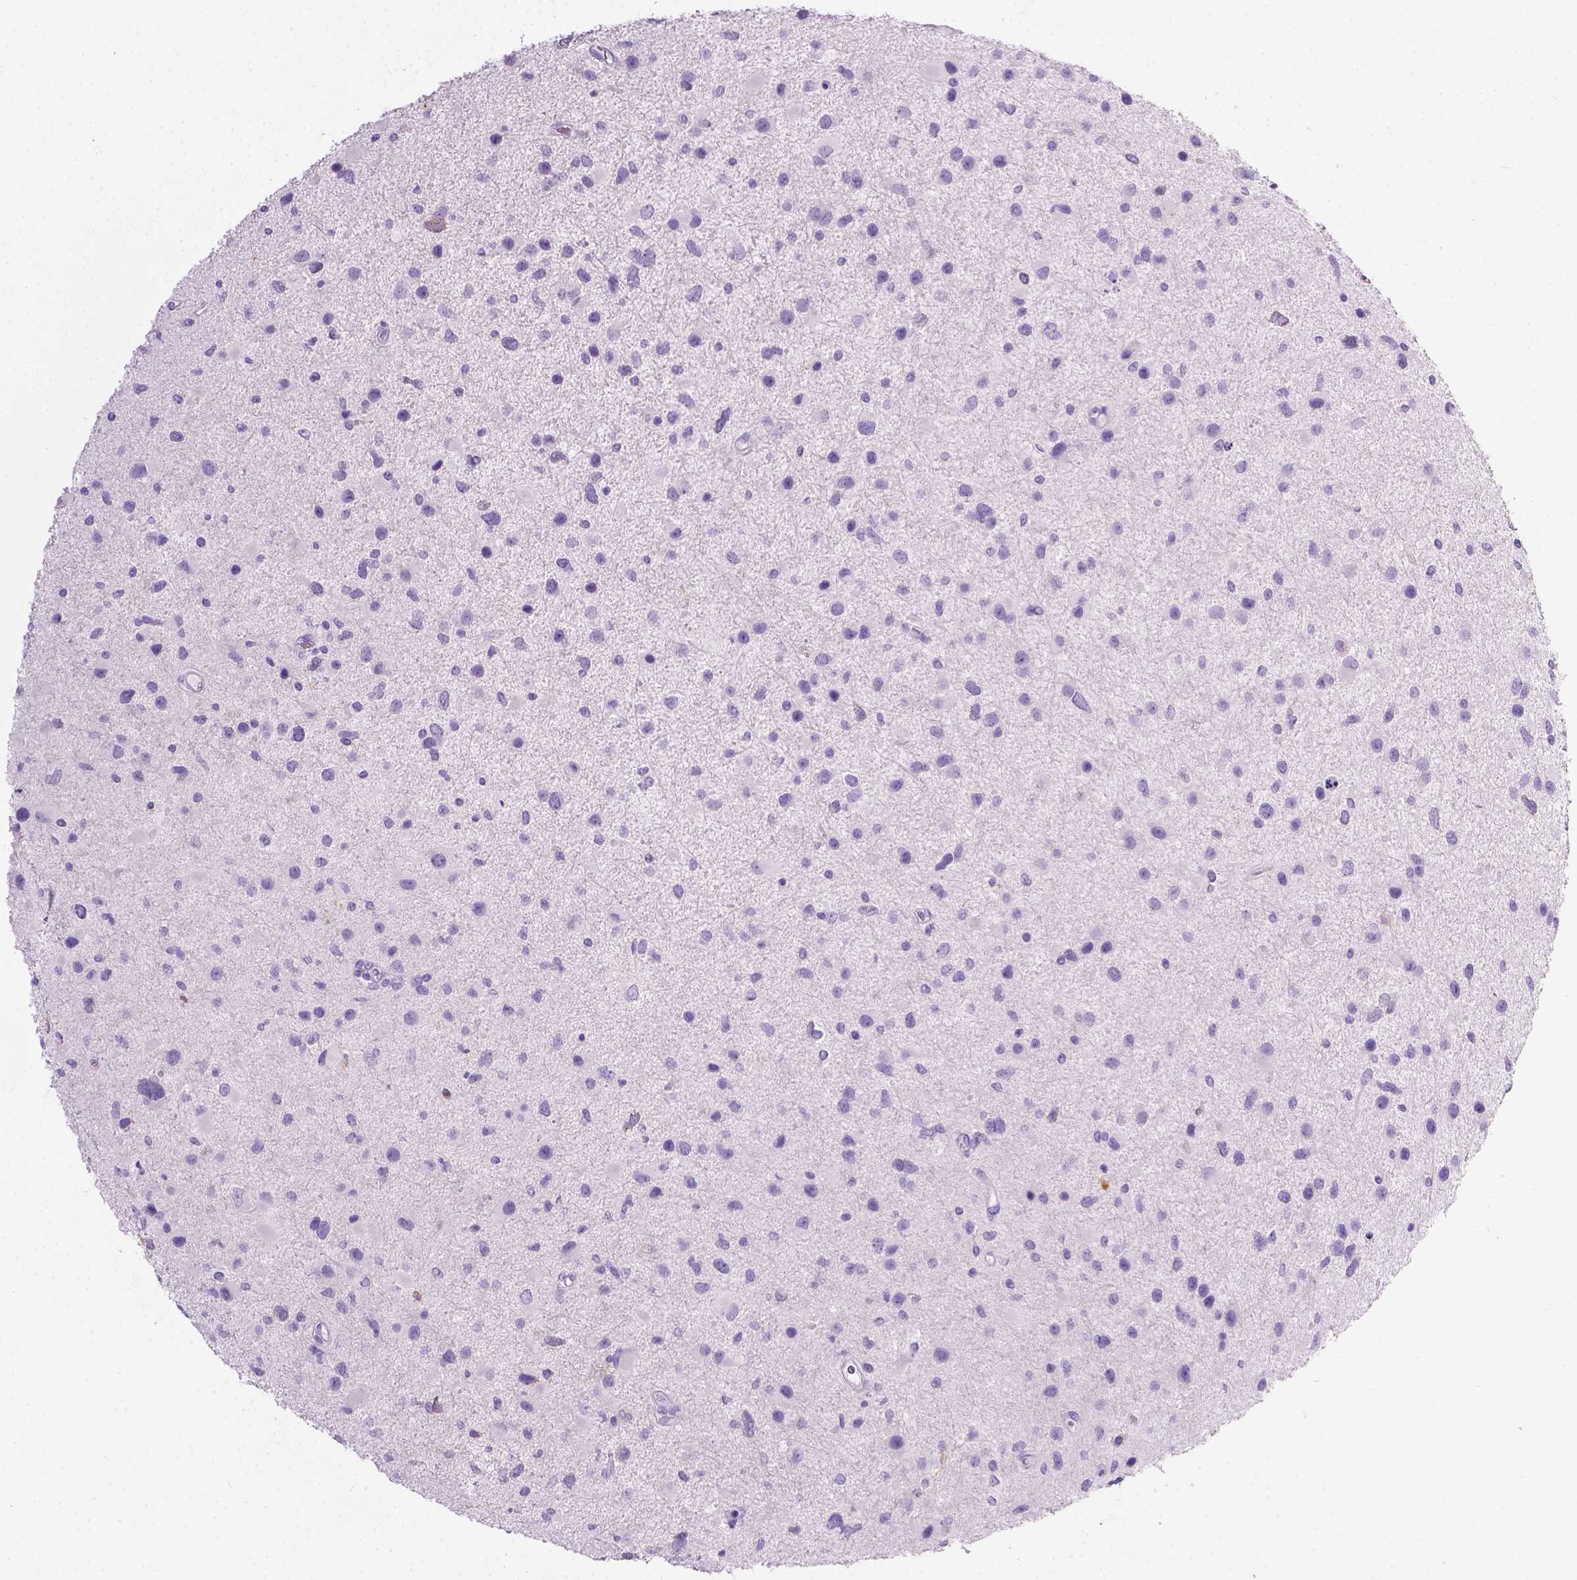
{"staining": {"intensity": "negative", "quantity": "none", "location": "none"}, "tissue": "glioma", "cell_type": "Tumor cells", "image_type": "cancer", "snomed": [{"axis": "morphology", "description": "Glioma, malignant, Low grade"}, {"axis": "topography", "description": "Brain"}], "caption": "This is a image of immunohistochemistry (IHC) staining of glioma, which shows no staining in tumor cells. (Brightfield microscopy of DAB immunohistochemistry (IHC) at high magnification).", "gene": "LELP1", "patient": {"sex": "female", "age": 32}}